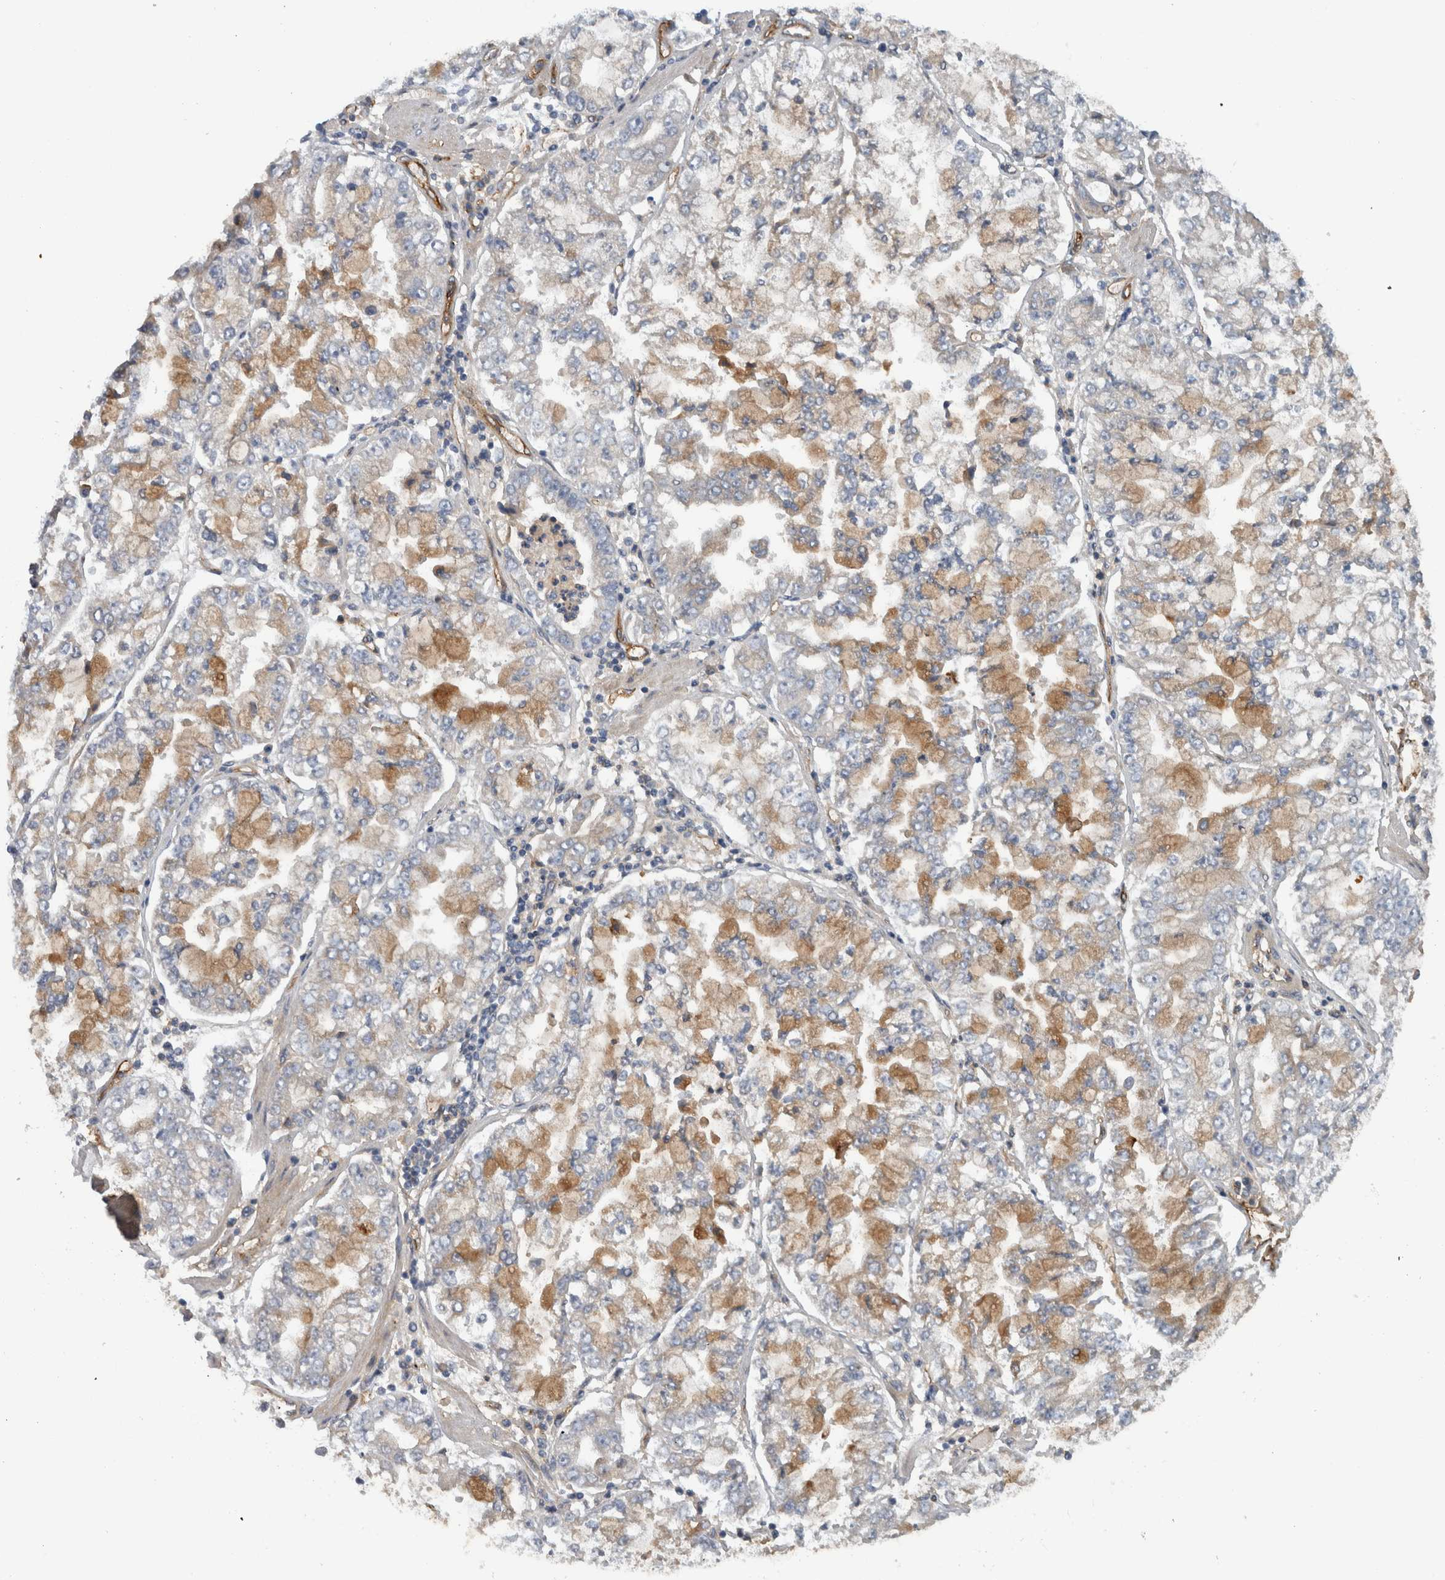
{"staining": {"intensity": "moderate", "quantity": ">75%", "location": "cytoplasmic/membranous"}, "tissue": "stomach cancer", "cell_type": "Tumor cells", "image_type": "cancer", "snomed": [{"axis": "morphology", "description": "Adenocarcinoma, NOS"}, {"axis": "topography", "description": "Stomach"}], "caption": "IHC of stomach cancer shows medium levels of moderate cytoplasmic/membranous expression in about >75% of tumor cells.", "gene": "CD59", "patient": {"sex": "male", "age": 76}}